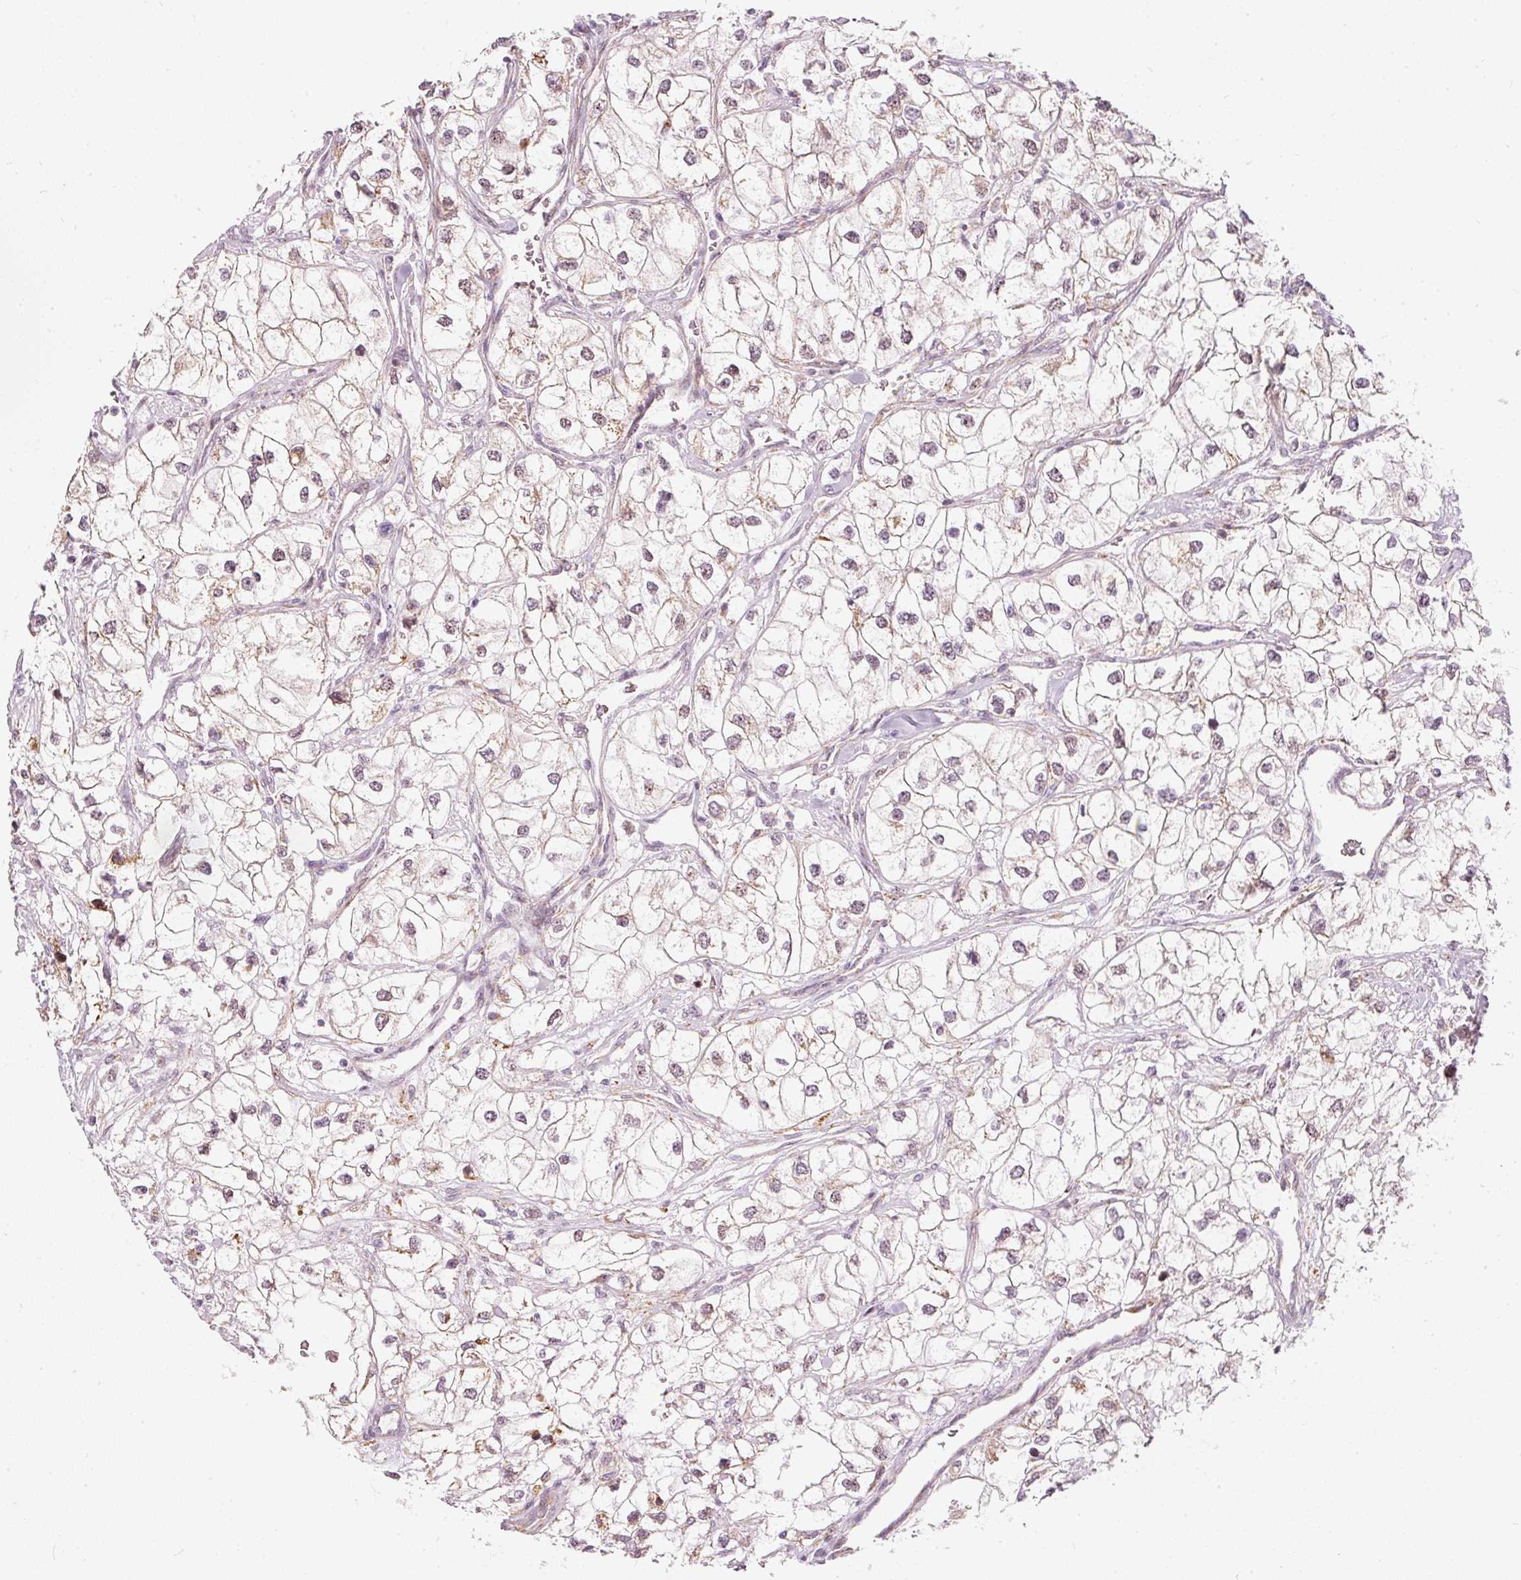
{"staining": {"intensity": "weak", "quantity": "25%-75%", "location": "nuclear"}, "tissue": "renal cancer", "cell_type": "Tumor cells", "image_type": "cancer", "snomed": [{"axis": "morphology", "description": "Adenocarcinoma, NOS"}, {"axis": "topography", "description": "Kidney"}], "caption": "Brown immunohistochemical staining in renal cancer displays weak nuclear expression in approximately 25%-75% of tumor cells. The staining was performed using DAB (3,3'-diaminobenzidine) to visualize the protein expression in brown, while the nuclei were stained in blue with hematoxylin (Magnification: 20x).", "gene": "RNF39", "patient": {"sex": "male", "age": 59}}